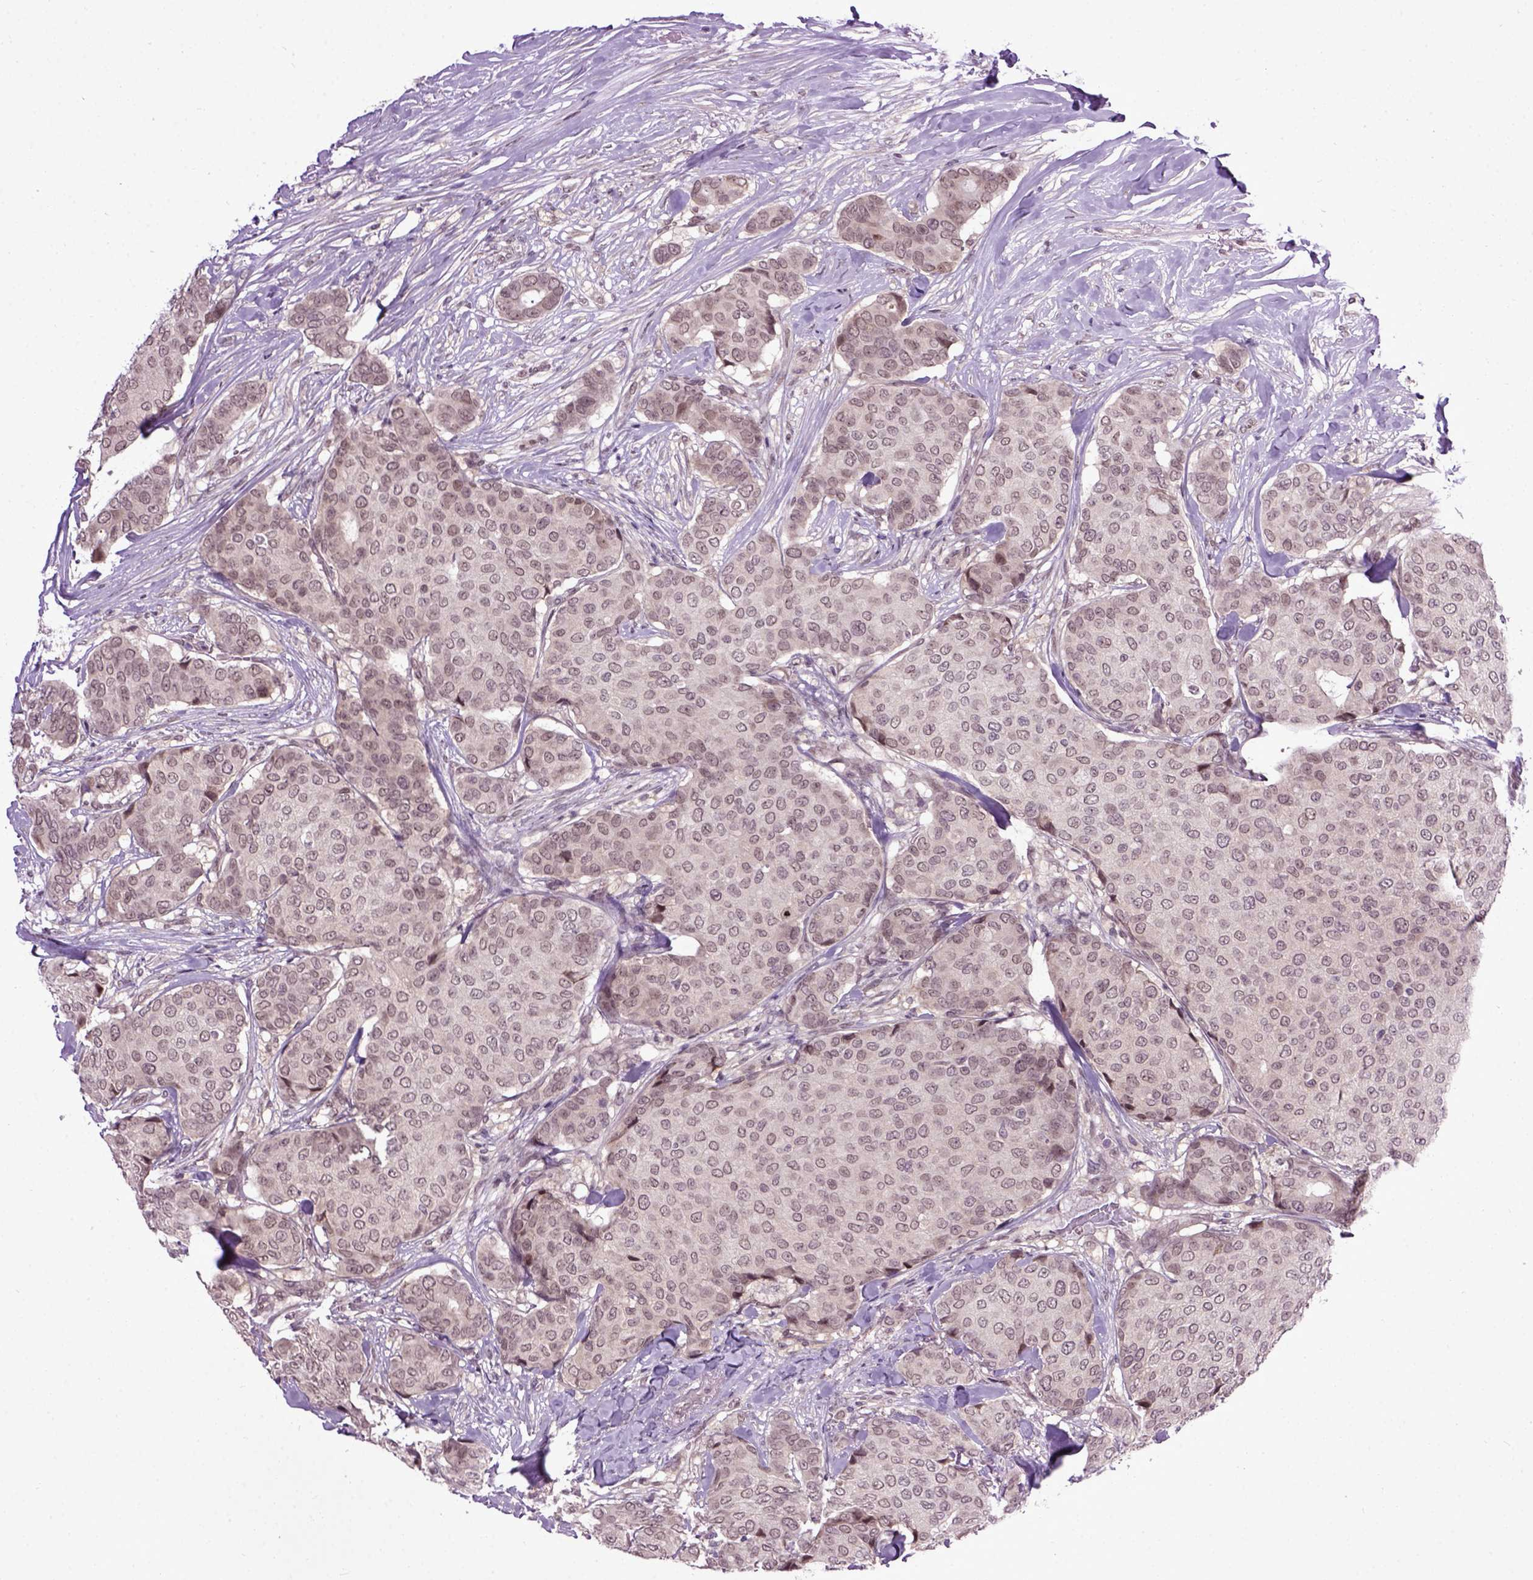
{"staining": {"intensity": "negative", "quantity": "none", "location": "none"}, "tissue": "breast cancer", "cell_type": "Tumor cells", "image_type": "cancer", "snomed": [{"axis": "morphology", "description": "Duct carcinoma"}, {"axis": "topography", "description": "Breast"}], "caption": "Tumor cells are negative for brown protein staining in intraductal carcinoma (breast).", "gene": "RAB43", "patient": {"sex": "female", "age": 75}}